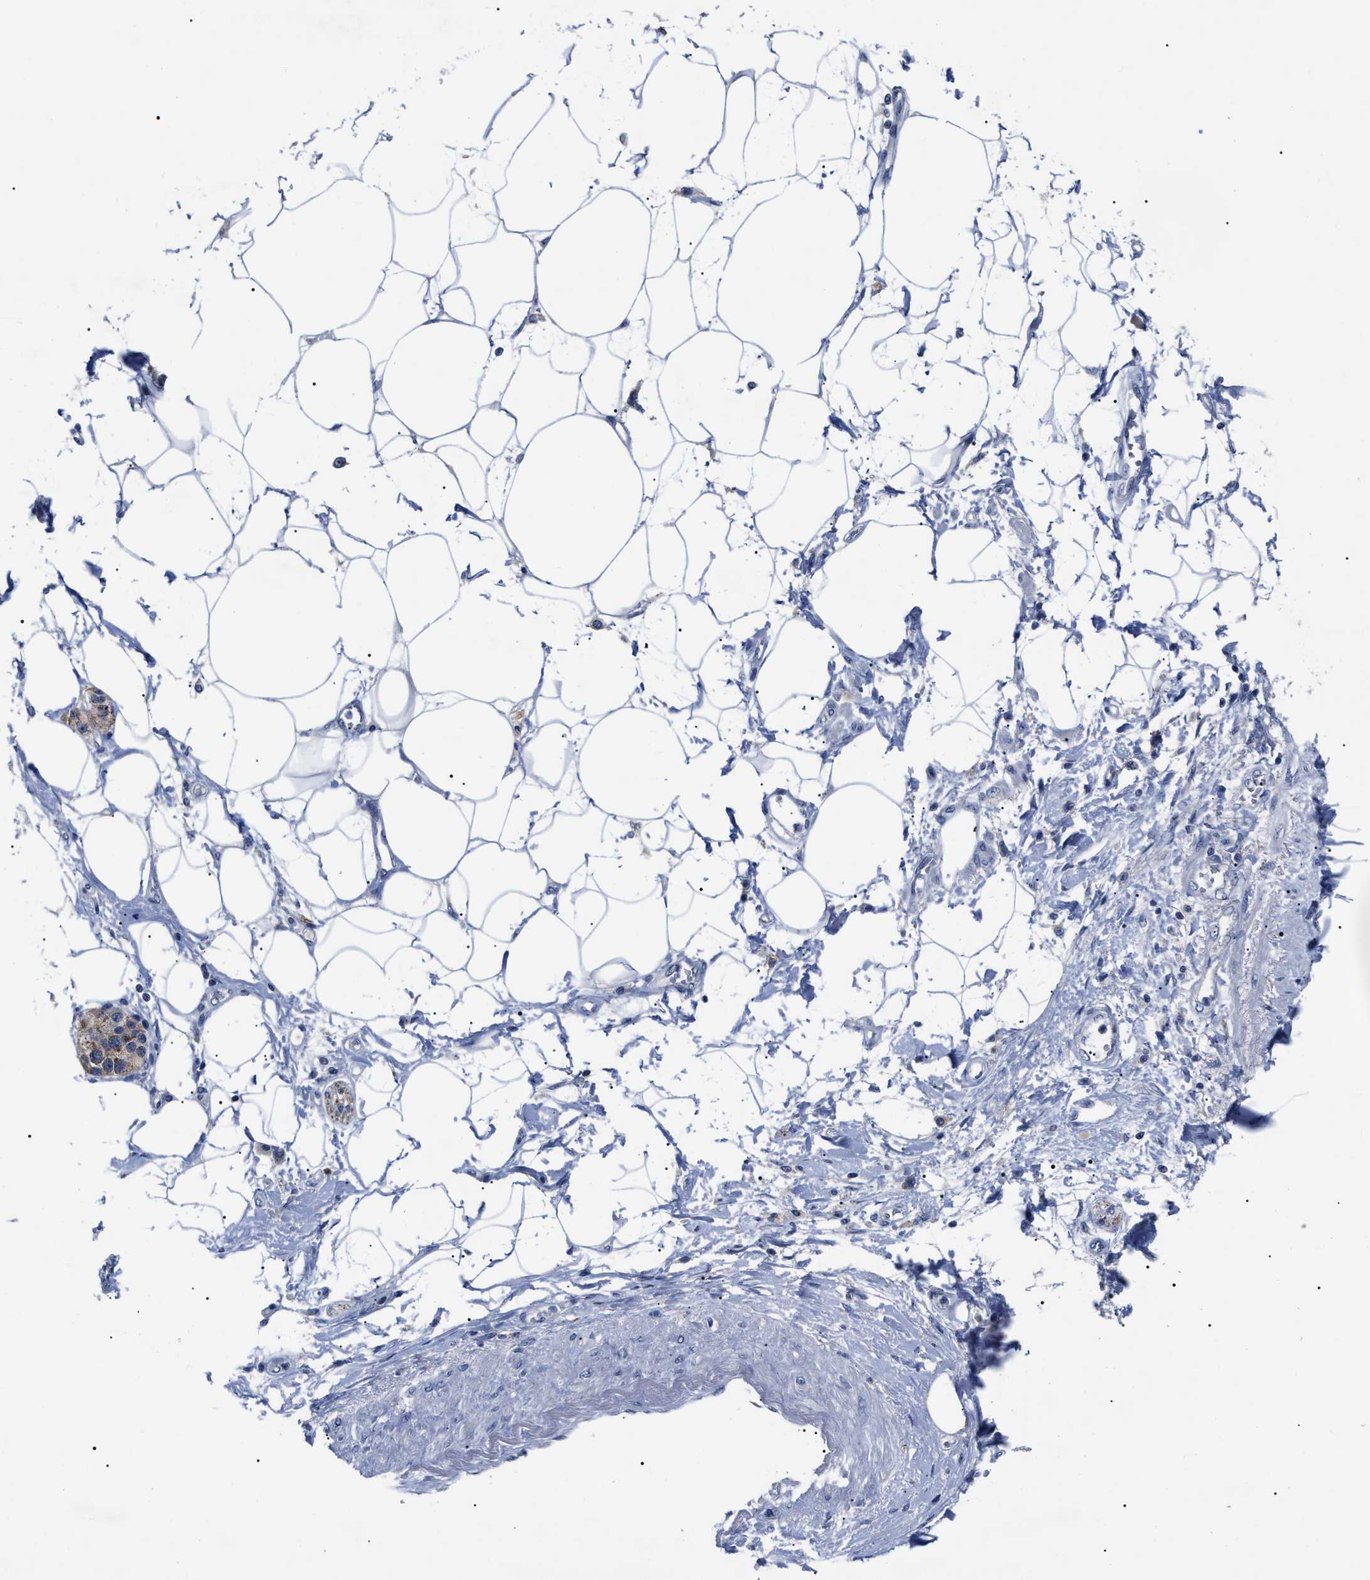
{"staining": {"intensity": "negative", "quantity": "none", "location": "none"}, "tissue": "adipose tissue", "cell_type": "Adipocytes", "image_type": "normal", "snomed": [{"axis": "morphology", "description": "Normal tissue, NOS"}, {"axis": "morphology", "description": "Adenocarcinoma, NOS"}, {"axis": "topography", "description": "Duodenum"}, {"axis": "topography", "description": "Peripheral nerve tissue"}], "caption": "High magnification brightfield microscopy of benign adipose tissue stained with DAB (3,3'-diaminobenzidine) (brown) and counterstained with hematoxylin (blue): adipocytes show no significant staining. Nuclei are stained in blue.", "gene": "LRWD1", "patient": {"sex": "female", "age": 60}}